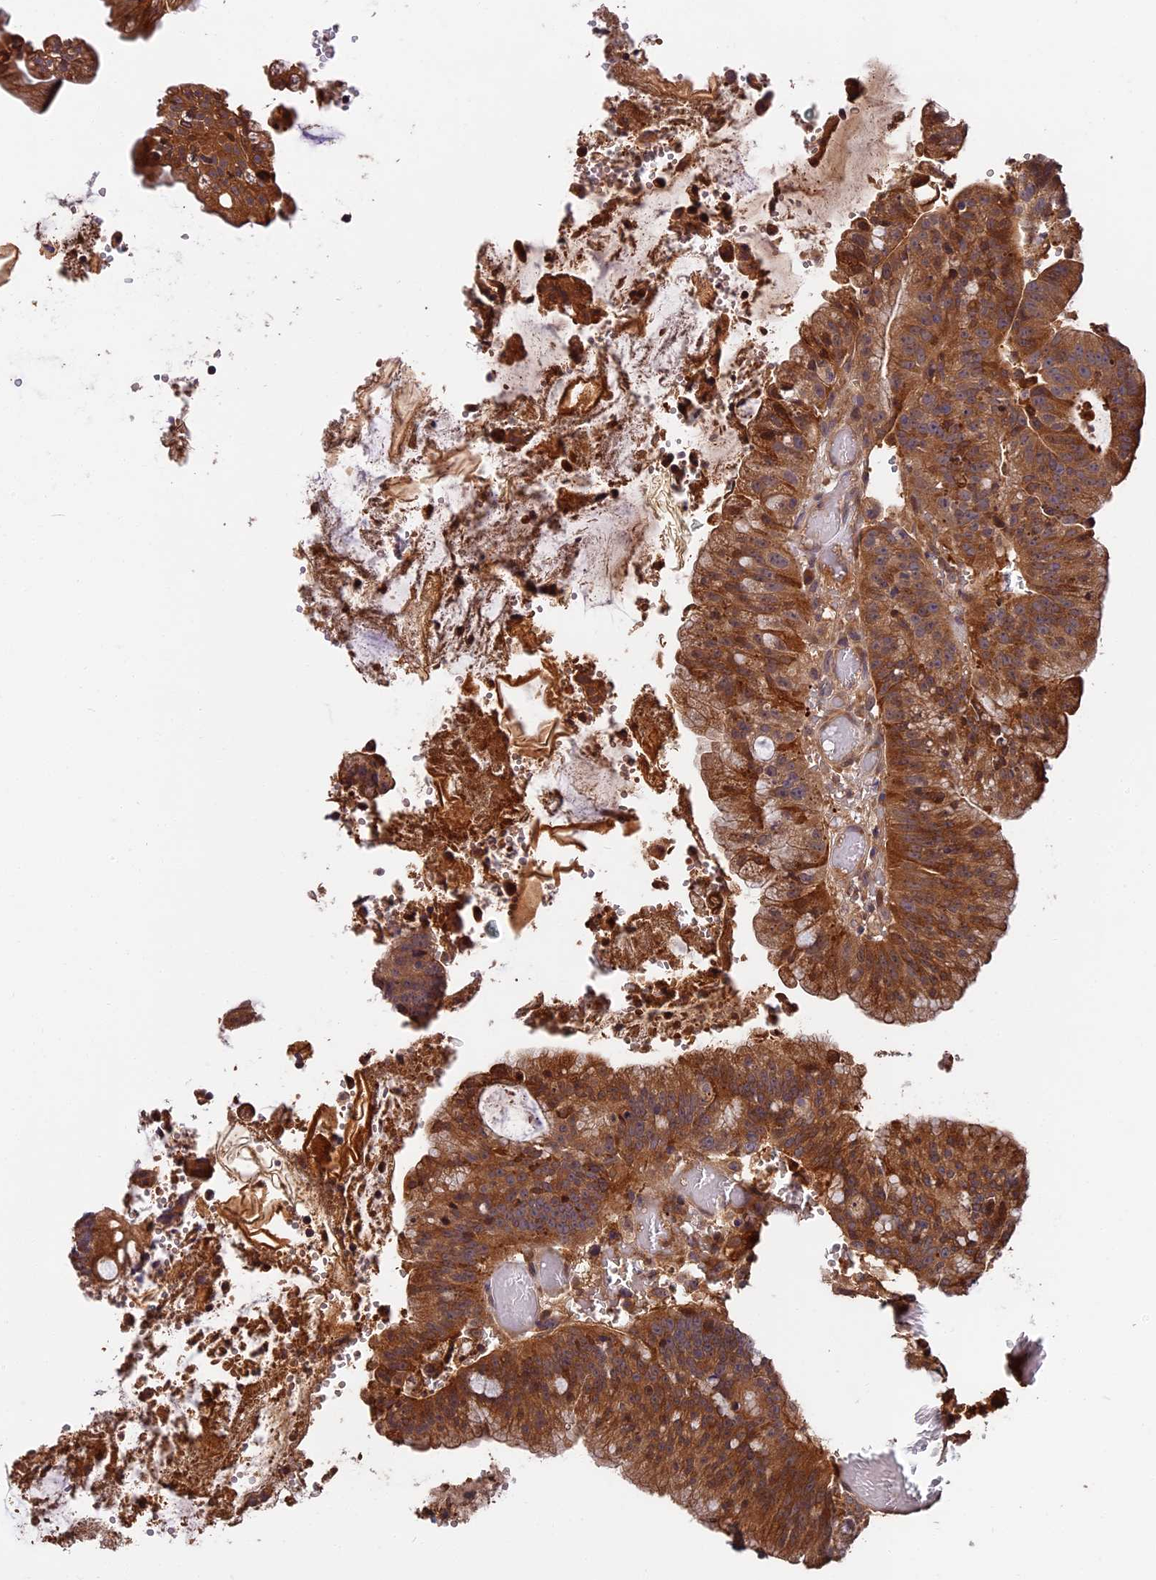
{"staining": {"intensity": "moderate", "quantity": ">75%", "location": "cytoplasmic/membranous"}, "tissue": "colorectal cancer", "cell_type": "Tumor cells", "image_type": "cancer", "snomed": [{"axis": "morphology", "description": "Adenocarcinoma, NOS"}, {"axis": "topography", "description": "Rectum"}], "caption": "An IHC photomicrograph of neoplastic tissue is shown. Protein staining in brown highlights moderate cytoplasmic/membranous positivity in colorectal cancer within tumor cells.", "gene": "ITIH1", "patient": {"sex": "female", "age": 77}}